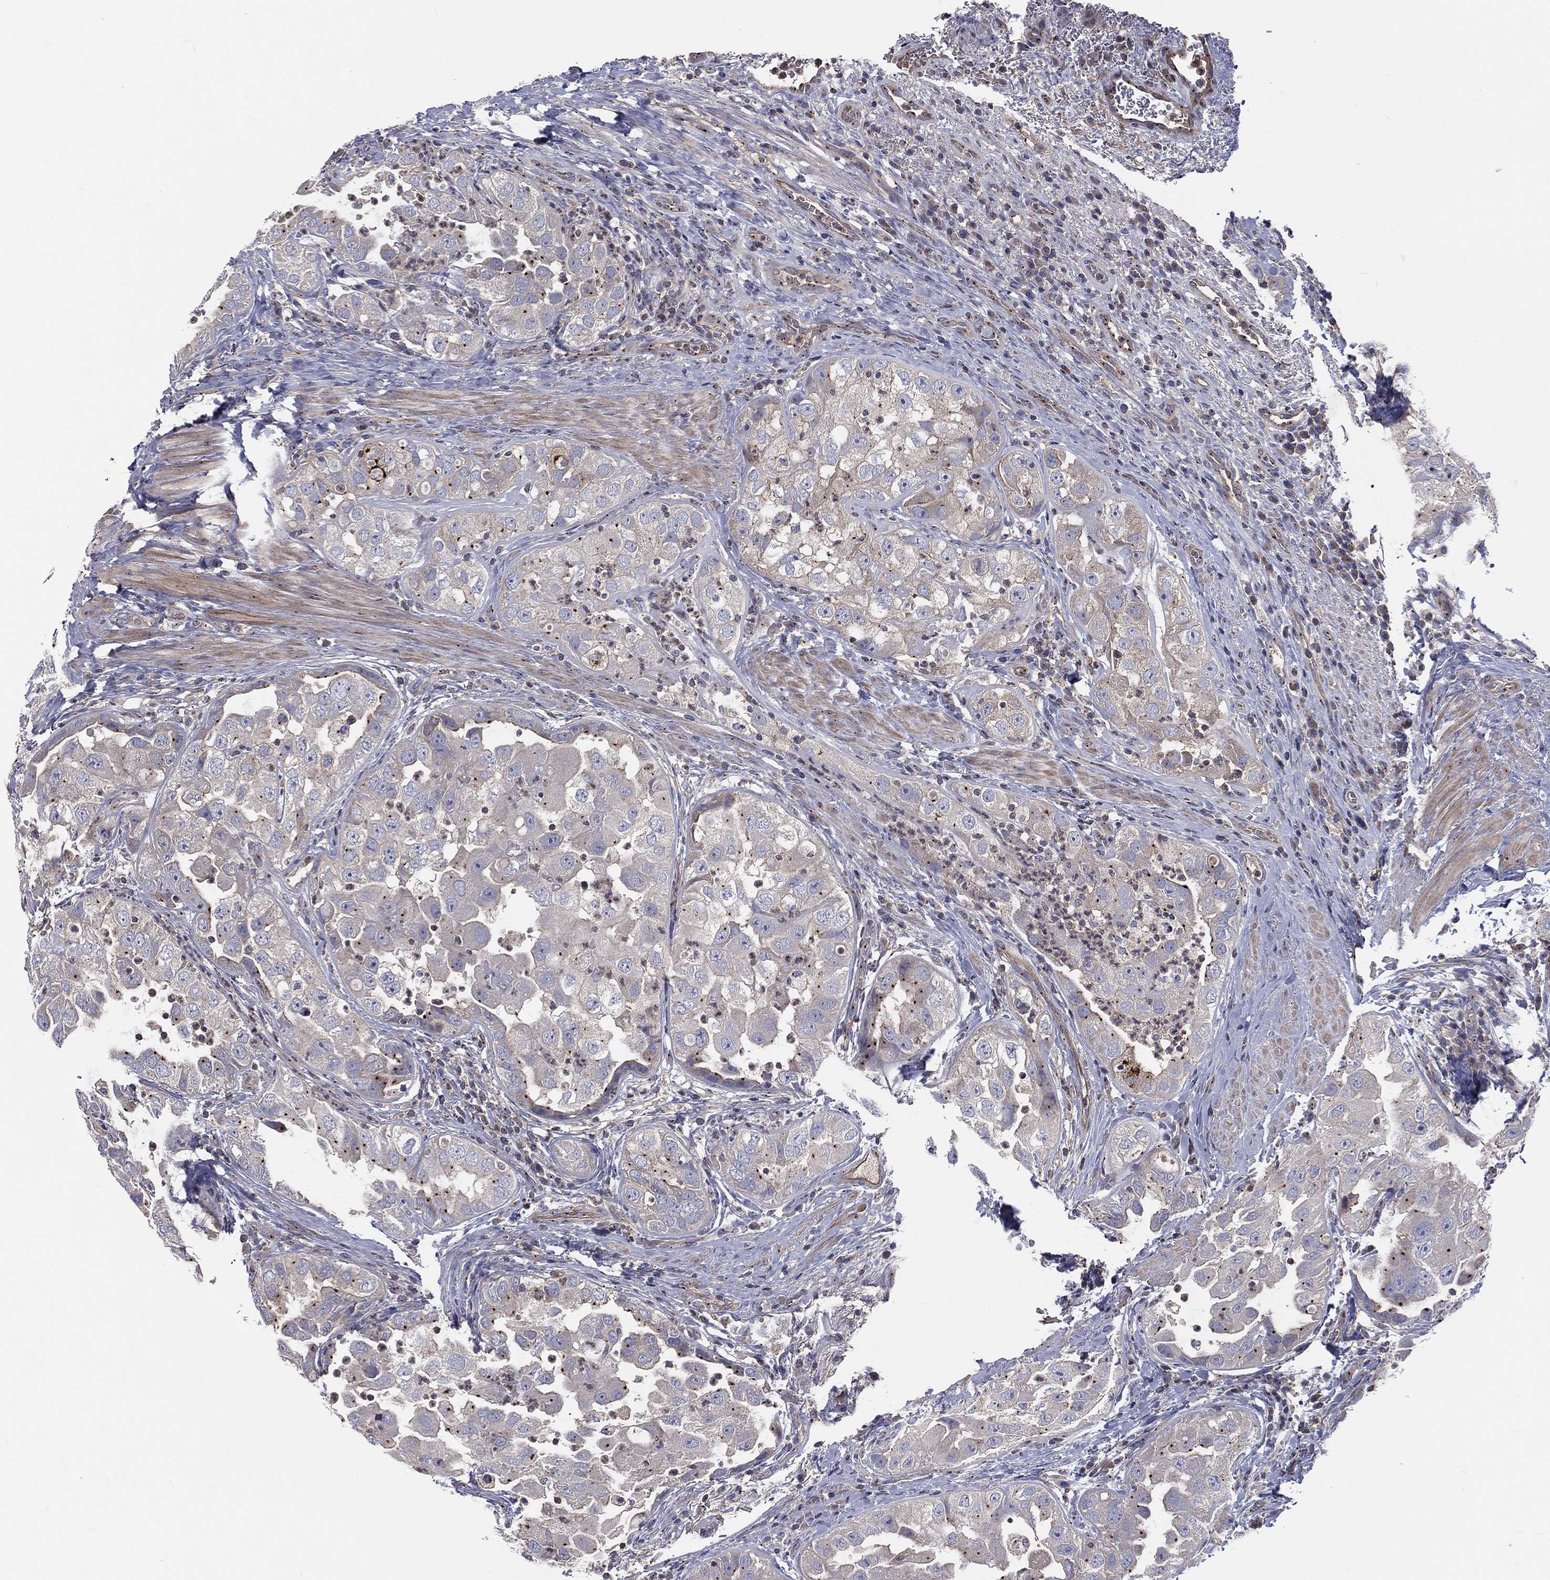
{"staining": {"intensity": "moderate", "quantity": "<25%", "location": "cytoplasmic/membranous"}, "tissue": "urothelial cancer", "cell_type": "Tumor cells", "image_type": "cancer", "snomed": [{"axis": "morphology", "description": "Urothelial carcinoma, High grade"}, {"axis": "topography", "description": "Urinary bladder"}], "caption": "Urothelial carcinoma (high-grade) stained with a protein marker exhibits moderate staining in tumor cells.", "gene": "CROCC", "patient": {"sex": "female", "age": 41}}